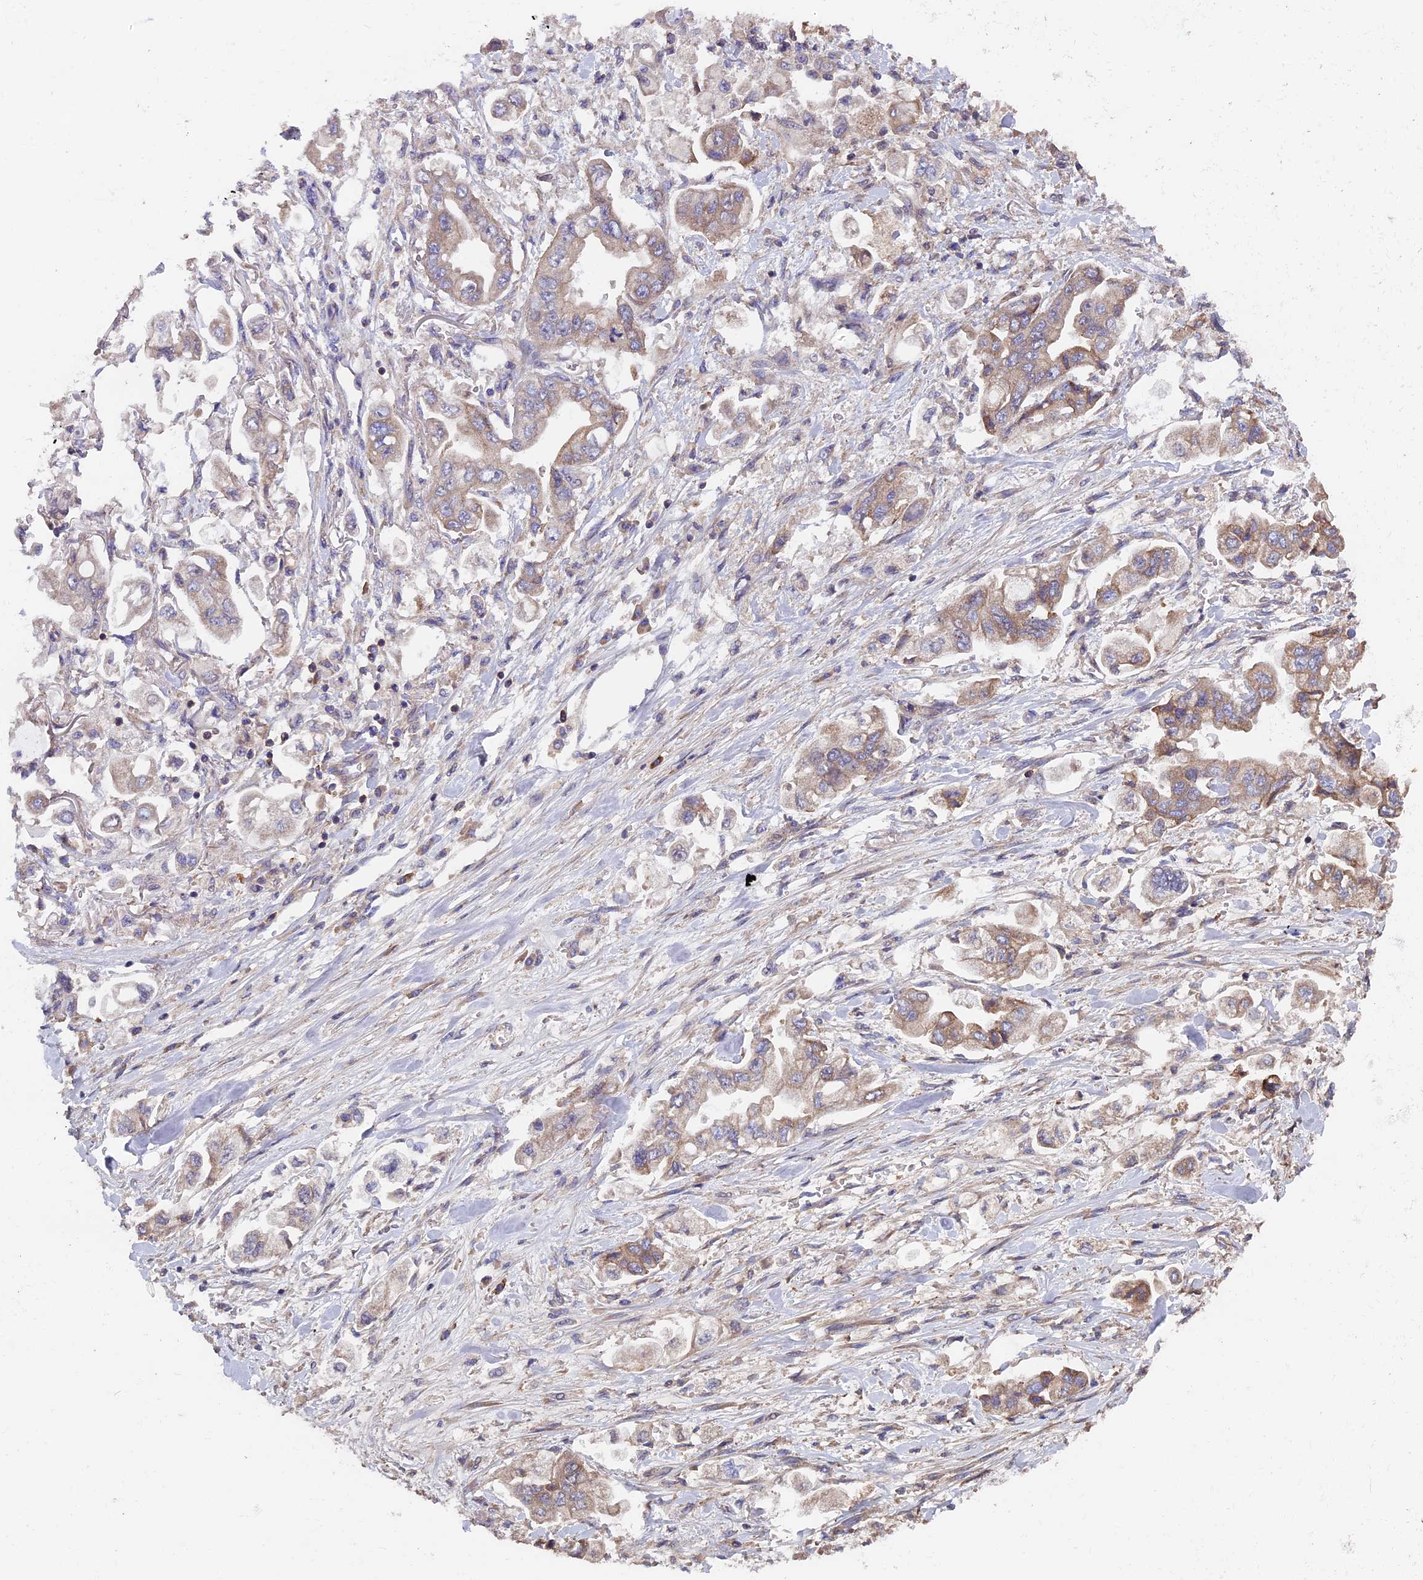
{"staining": {"intensity": "weak", "quantity": ">75%", "location": "cytoplasmic/membranous"}, "tissue": "stomach cancer", "cell_type": "Tumor cells", "image_type": "cancer", "snomed": [{"axis": "morphology", "description": "Adenocarcinoma, NOS"}, {"axis": "topography", "description": "Stomach"}], "caption": "Adenocarcinoma (stomach) stained with DAB (3,3'-diaminobenzidine) immunohistochemistry (IHC) exhibits low levels of weak cytoplasmic/membranous positivity in approximately >75% of tumor cells.", "gene": "CCDC153", "patient": {"sex": "male", "age": 62}}